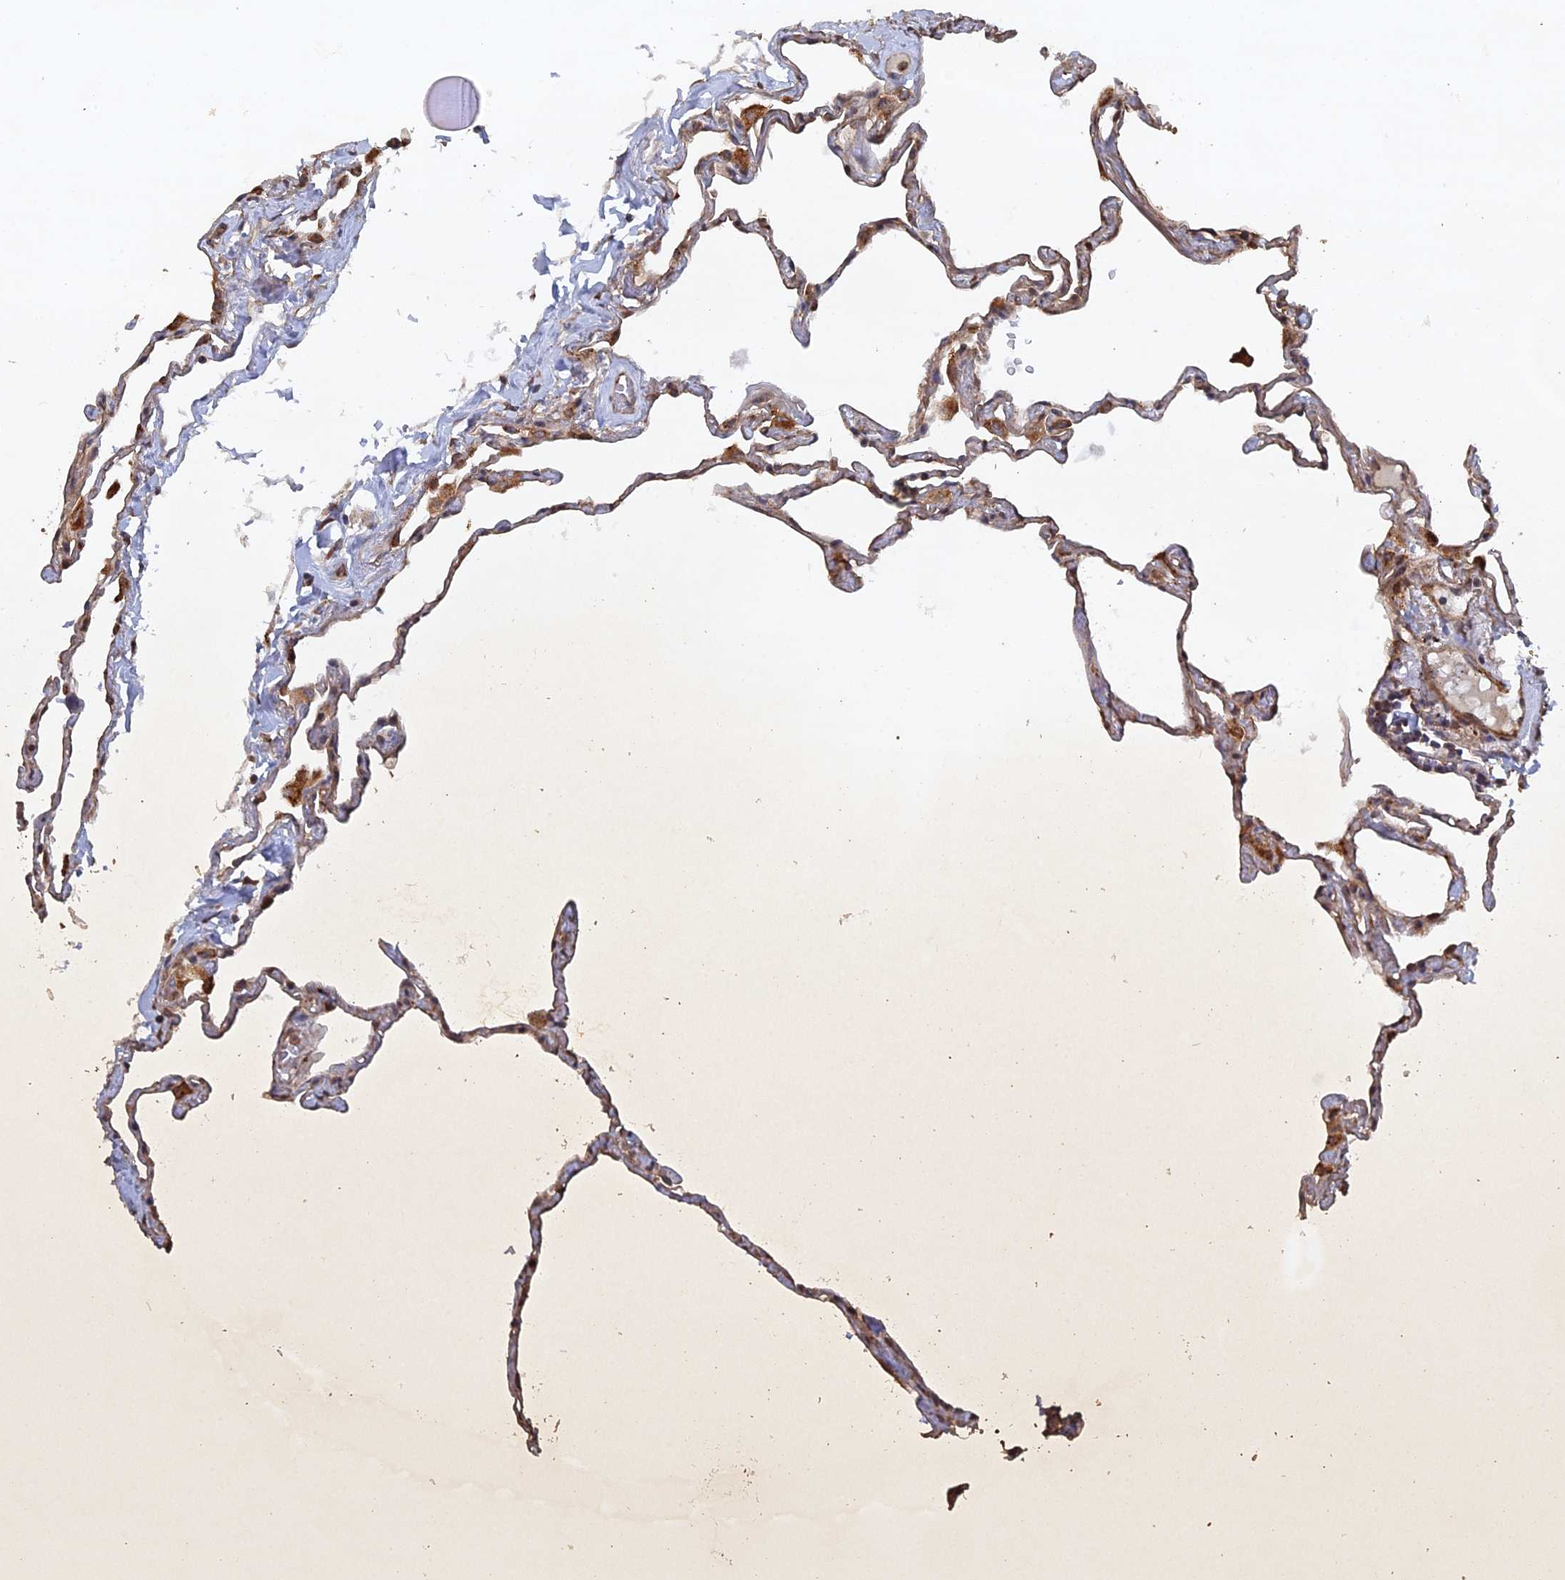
{"staining": {"intensity": "weak", "quantity": "25%-75%", "location": "cytoplasmic/membranous"}, "tissue": "lung", "cell_type": "Alveolar cells", "image_type": "normal", "snomed": [{"axis": "morphology", "description": "Normal tissue, NOS"}, {"axis": "topography", "description": "Lung"}], "caption": "Brown immunohistochemical staining in benign lung displays weak cytoplasmic/membranous staining in approximately 25%-75% of alveolar cells.", "gene": "VPS37C", "patient": {"sex": "female", "age": 67}}